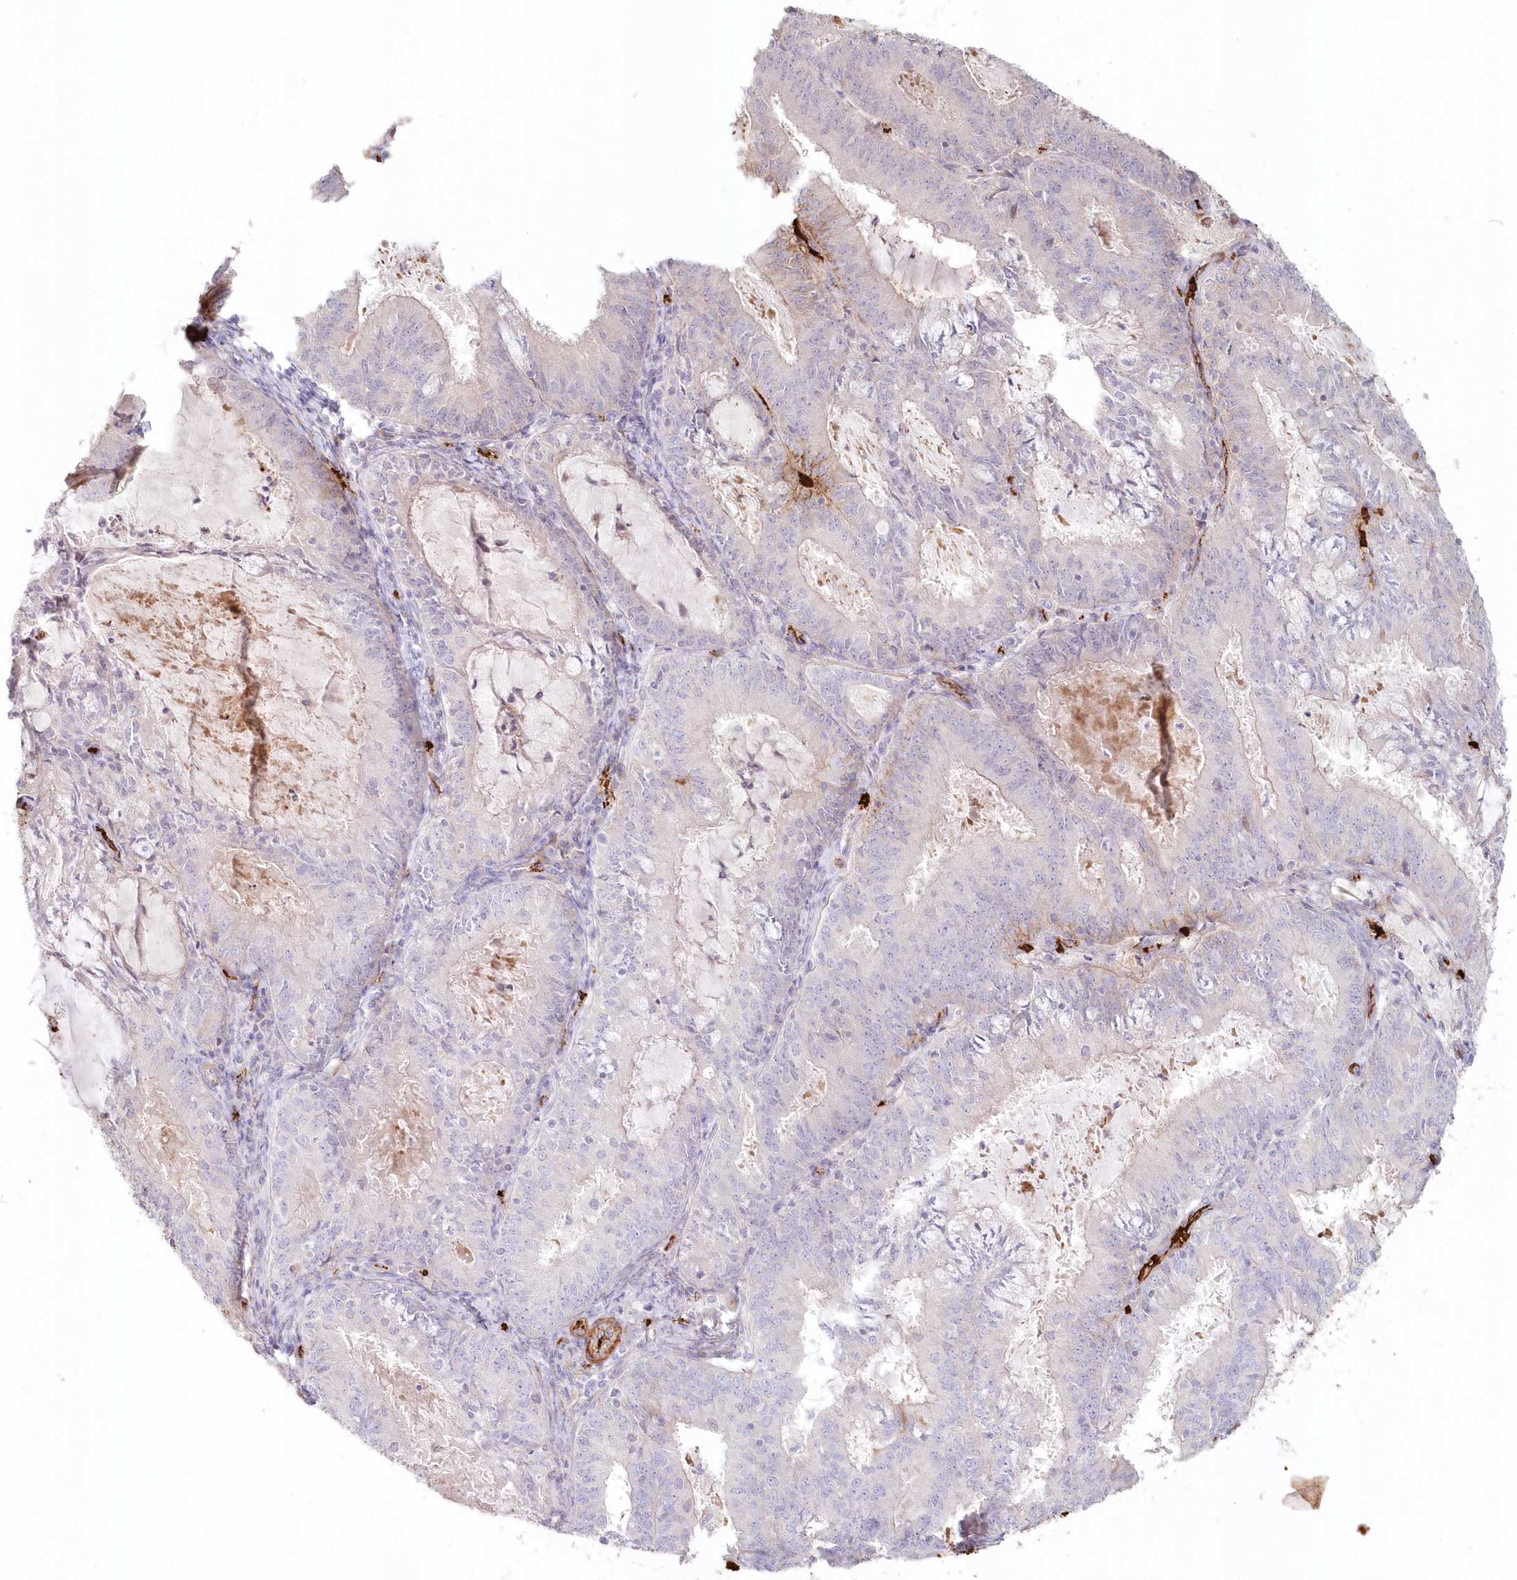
{"staining": {"intensity": "weak", "quantity": "<25%", "location": "cytoplasmic/membranous"}, "tissue": "endometrial cancer", "cell_type": "Tumor cells", "image_type": "cancer", "snomed": [{"axis": "morphology", "description": "Adenocarcinoma, NOS"}, {"axis": "topography", "description": "Endometrium"}], "caption": "DAB immunohistochemical staining of human endometrial adenocarcinoma demonstrates no significant expression in tumor cells.", "gene": "SERINC1", "patient": {"sex": "female", "age": 57}}